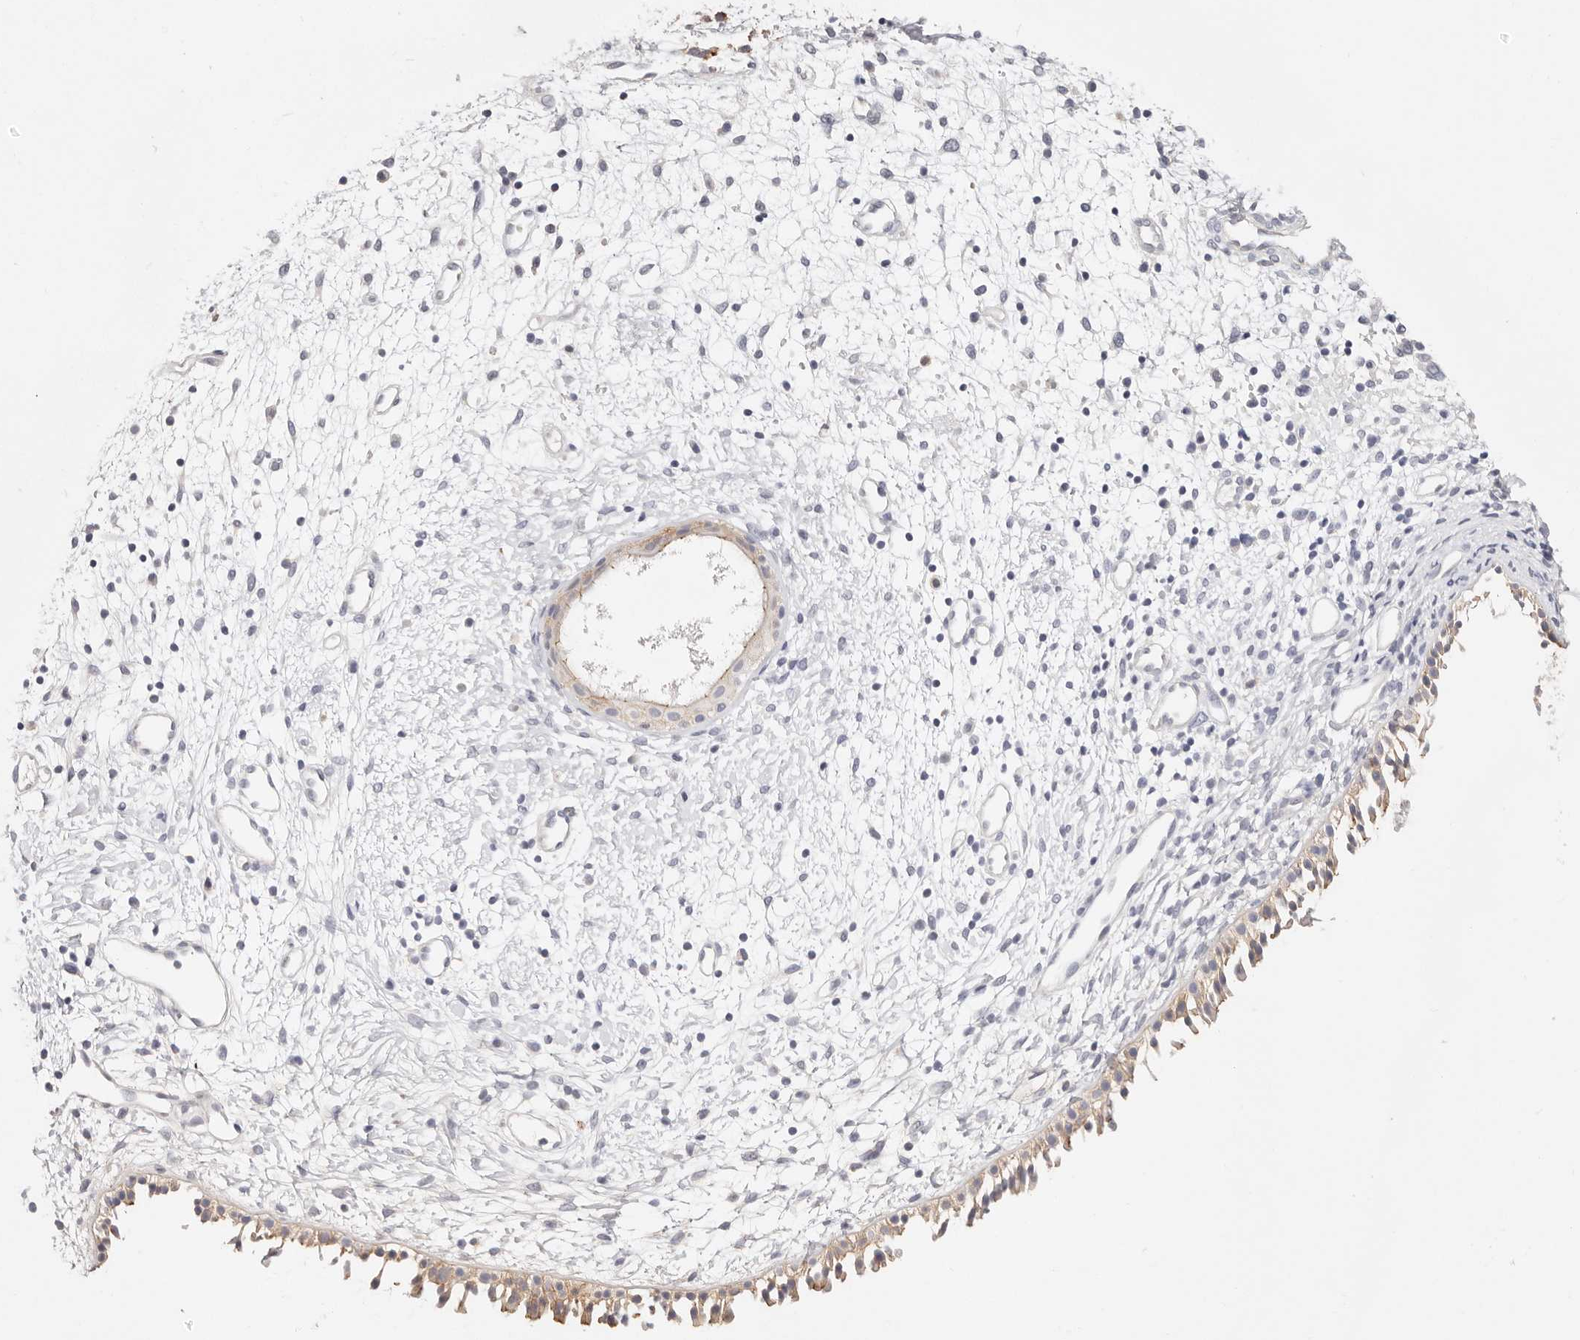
{"staining": {"intensity": "moderate", "quantity": ">75%", "location": "cytoplasmic/membranous"}, "tissue": "nasopharynx", "cell_type": "Respiratory epithelial cells", "image_type": "normal", "snomed": [{"axis": "morphology", "description": "Normal tissue, NOS"}, {"axis": "topography", "description": "Nasopharynx"}], "caption": "Nasopharynx stained with DAB (3,3'-diaminobenzidine) immunohistochemistry shows medium levels of moderate cytoplasmic/membranous expression in about >75% of respiratory epithelial cells. (DAB (3,3'-diaminobenzidine) = brown stain, brightfield microscopy at high magnification).", "gene": "CXADR", "patient": {"sex": "male", "age": 22}}